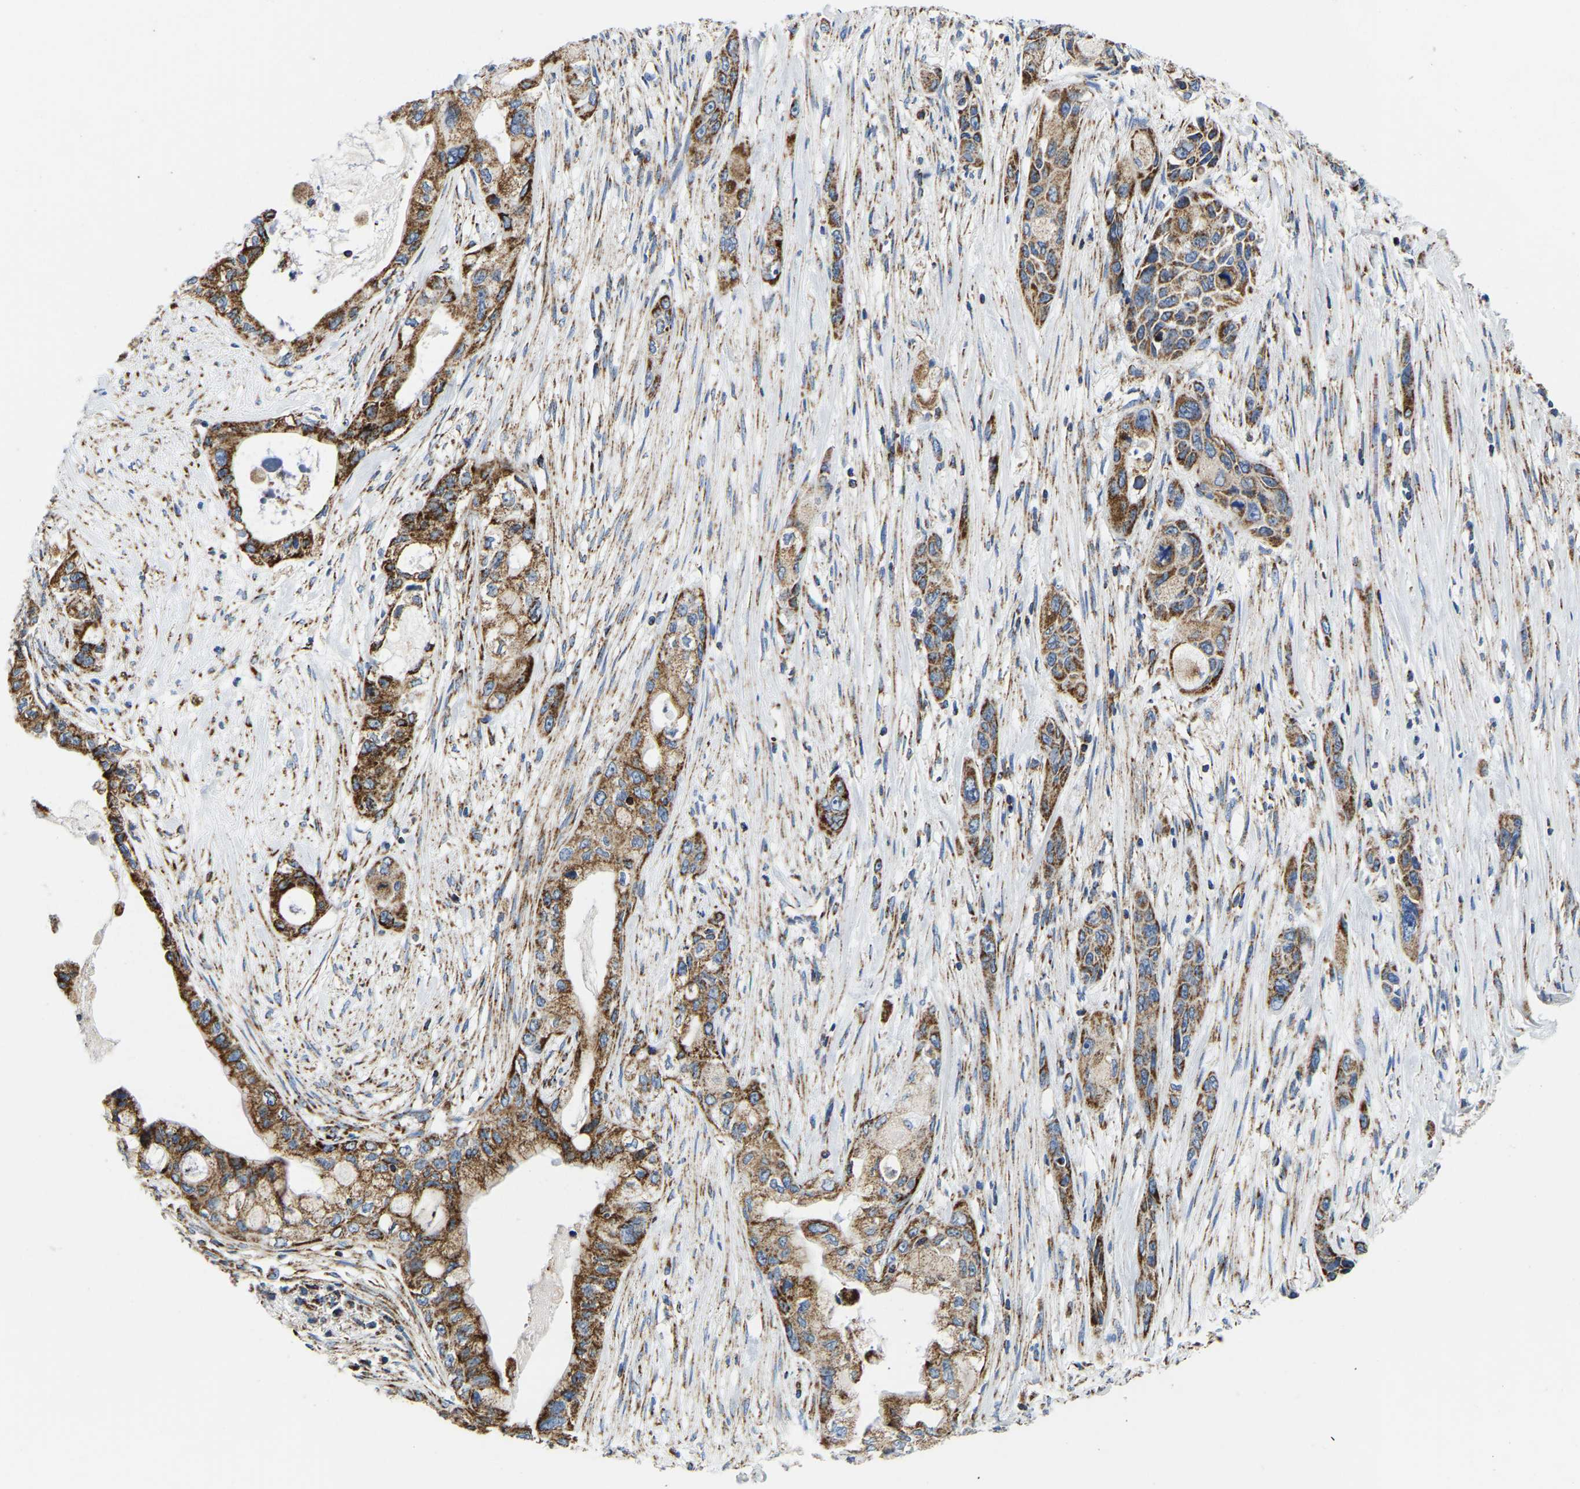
{"staining": {"intensity": "moderate", "quantity": ">75%", "location": "cytoplasmic/membranous"}, "tissue": "pancreatic cancer", "cell_type": "Tumor cells", "image_type": "cancer", "snomed": [{"axis": "morphology", "description": "Adenocarcinoma, NOS"}, {"axis": "topography", "description": "Pancreas"}], "caption": "DAB (3,3'-diaminobenzidine) immunohistochemical staining of pancreatic adenocarcinoma reveals moderate cytoplasmic/membranous protein staining in approximately >75% of tumor cells.", "gene": "SFXN1", "patient": {"sex": "male", "age": 53}}